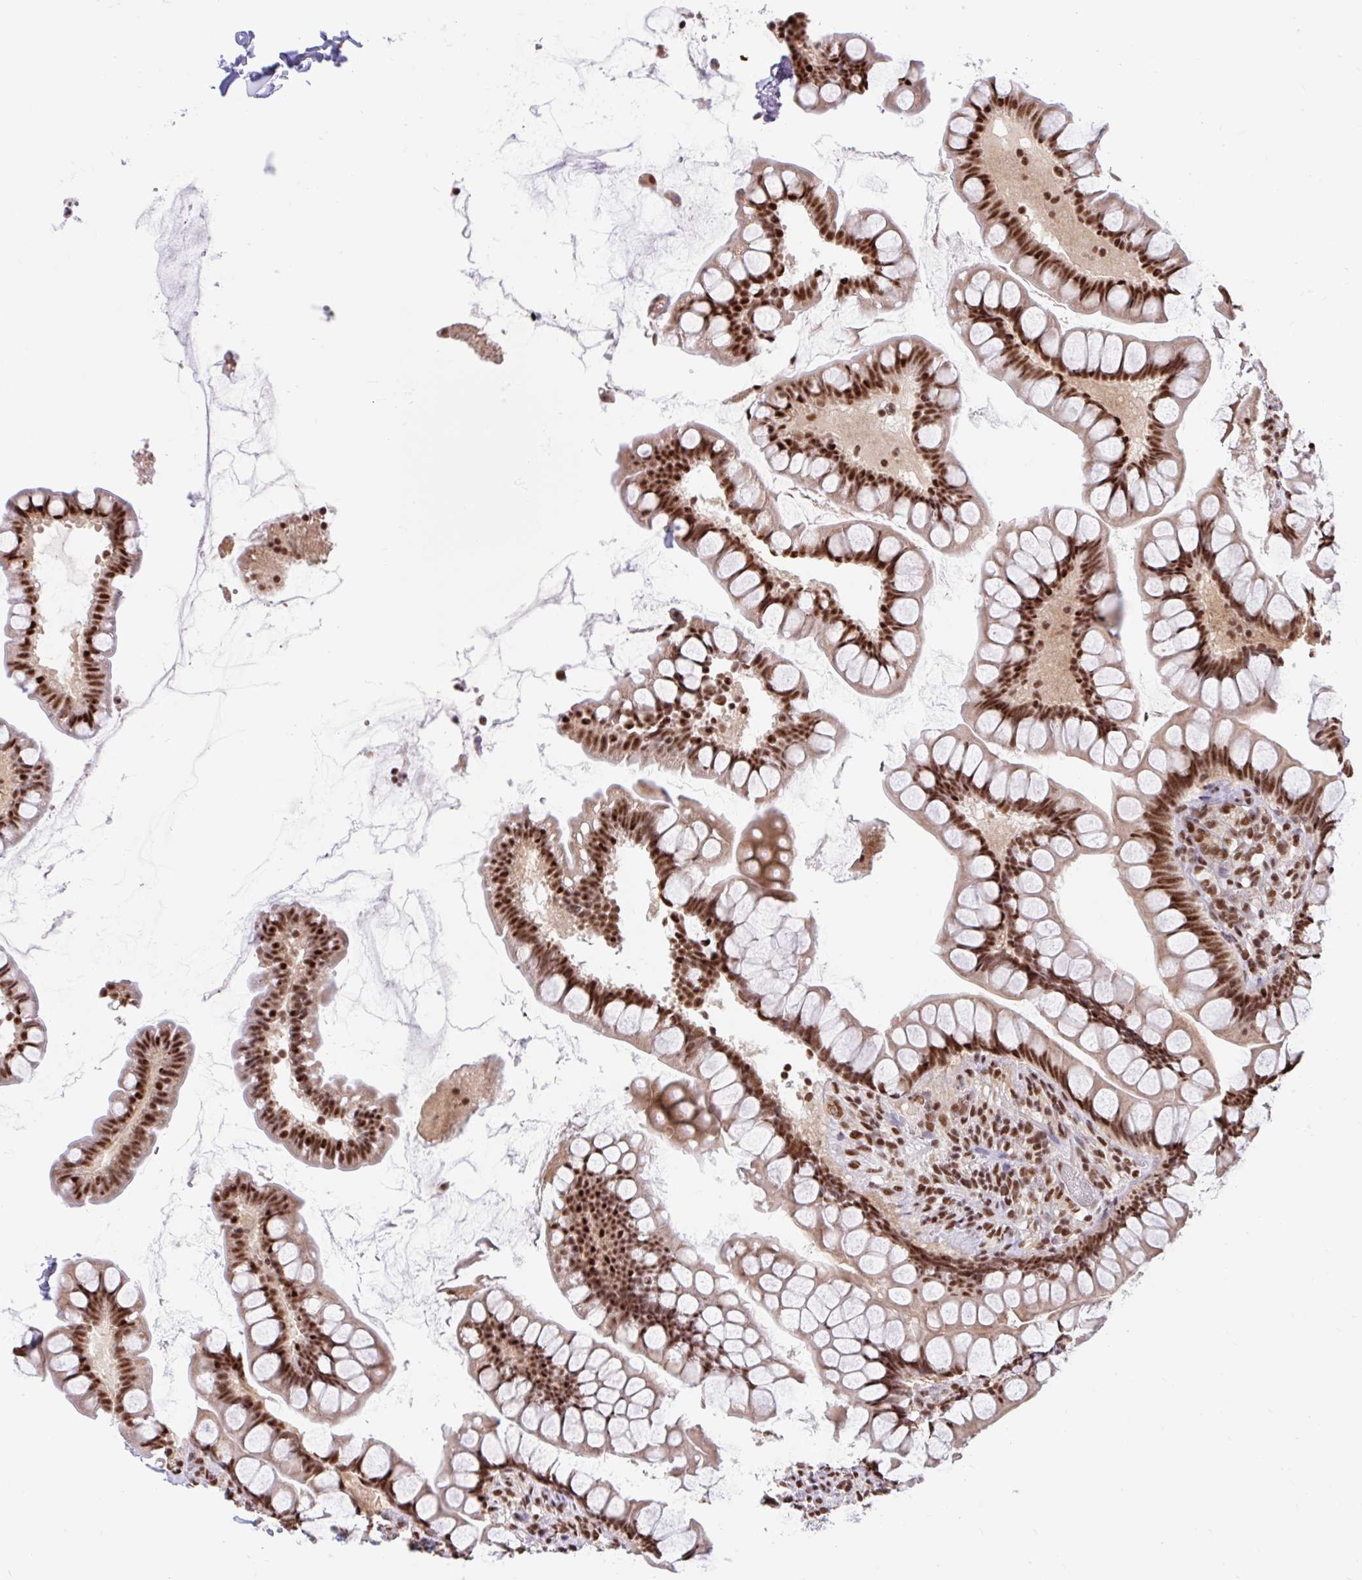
{"staining": {"intensity": "strong", "quantity": ">75%", "location": "nuclear"}, "tissue": "small intestine", "cell_type": "Glandular cells", "image_type": "normal", "snomed": [{"axis": "morphology", "description": "Normal tissue, NOS"}, {"axis": "topography", "description": "Small intestine"}], "caption": "An immunohistochemistry (IHC) micrograph of normal tissue is shown. Protein staining in brown shows strong nuclear positivity in small intestine within glandular cells. The staining is performed using DAB (3,3'-diaminobenzidine) brown chromogen to label protein expression. The nuclei are counter-stained blue using hematoxylin.", "gene": "ABCA9", "patient": {"sex": "male", "age": 70}}